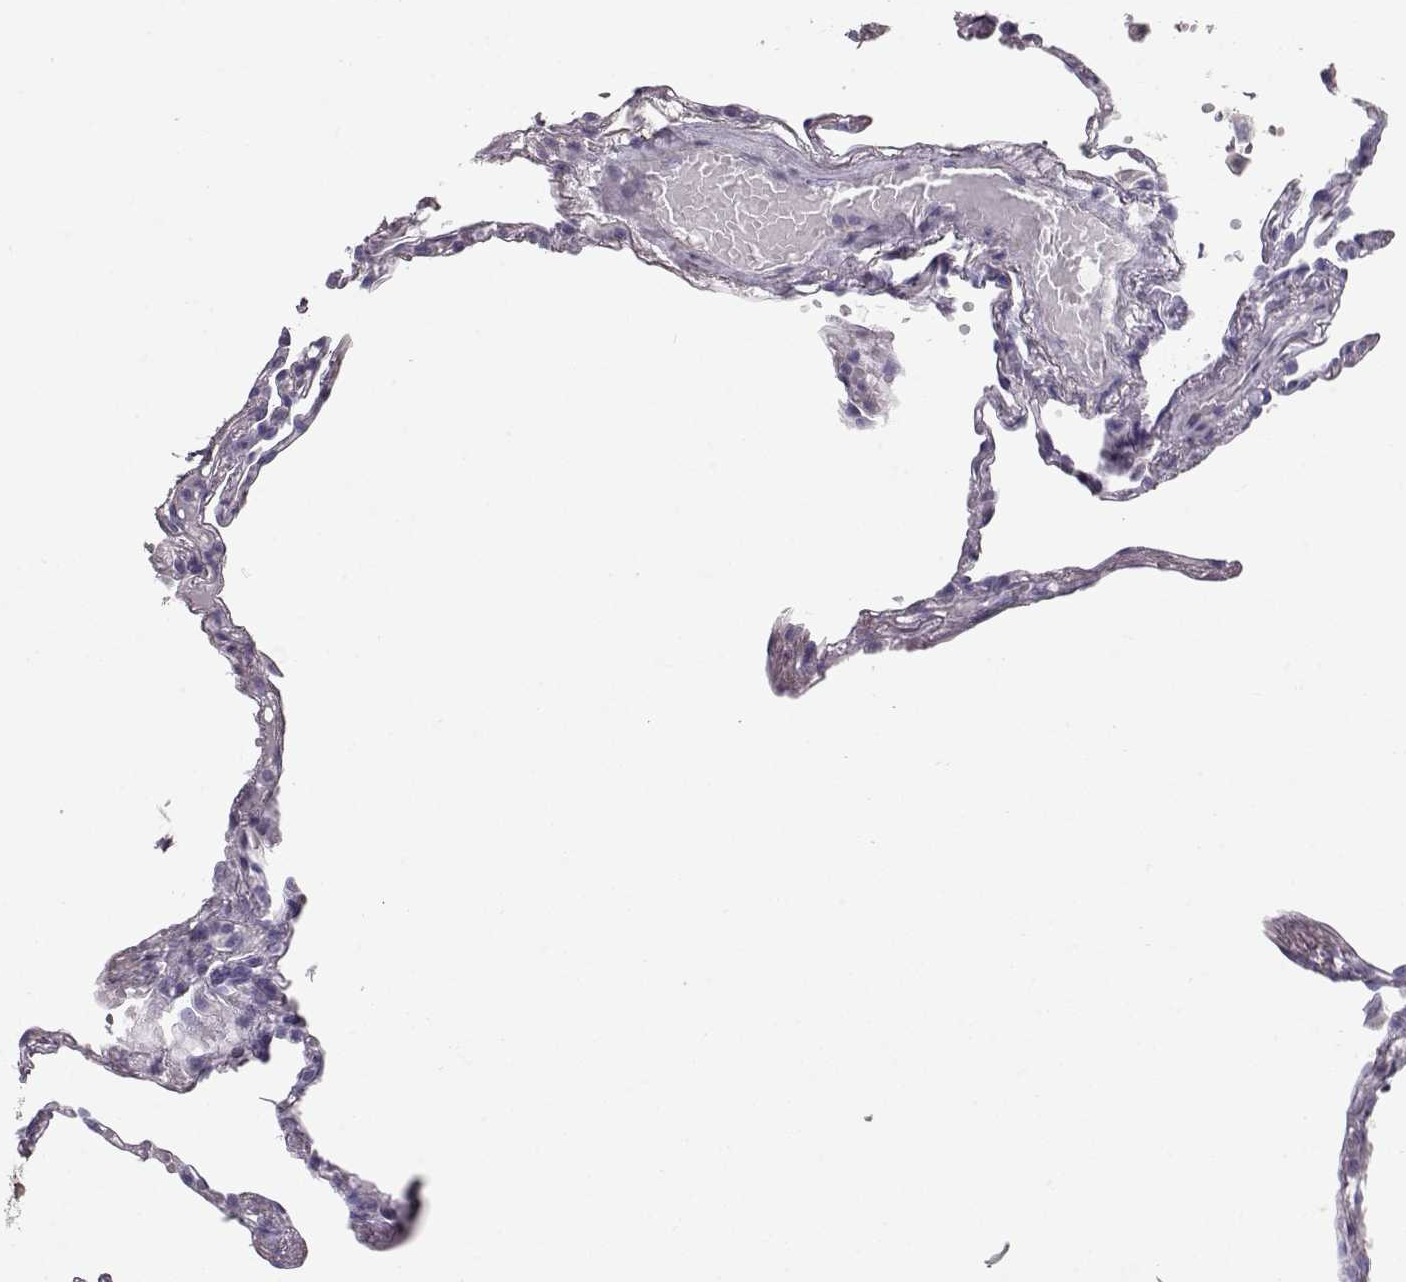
{"staining": {"intensity": "negative", "quantity": "none", "location": "none"}, "tissue": "lung", "cell_type": "Alveolar cells", "image_type": "normal", "snomed": [{"axis": "morphology", "description": "Normal tissue, NOS"}, {"axis": "topography", "description": "Lung"}], "caption": "This is a photomicrograph of IHC staining of benign lung, which shows no staining in alveolar cells. (DAB (3,3'-diaminobenzidine) immunohistochemistry with hematoxylin counter stain).", "gene": "SLITRK3", "patient": {"sex": "male", "age": 78}}